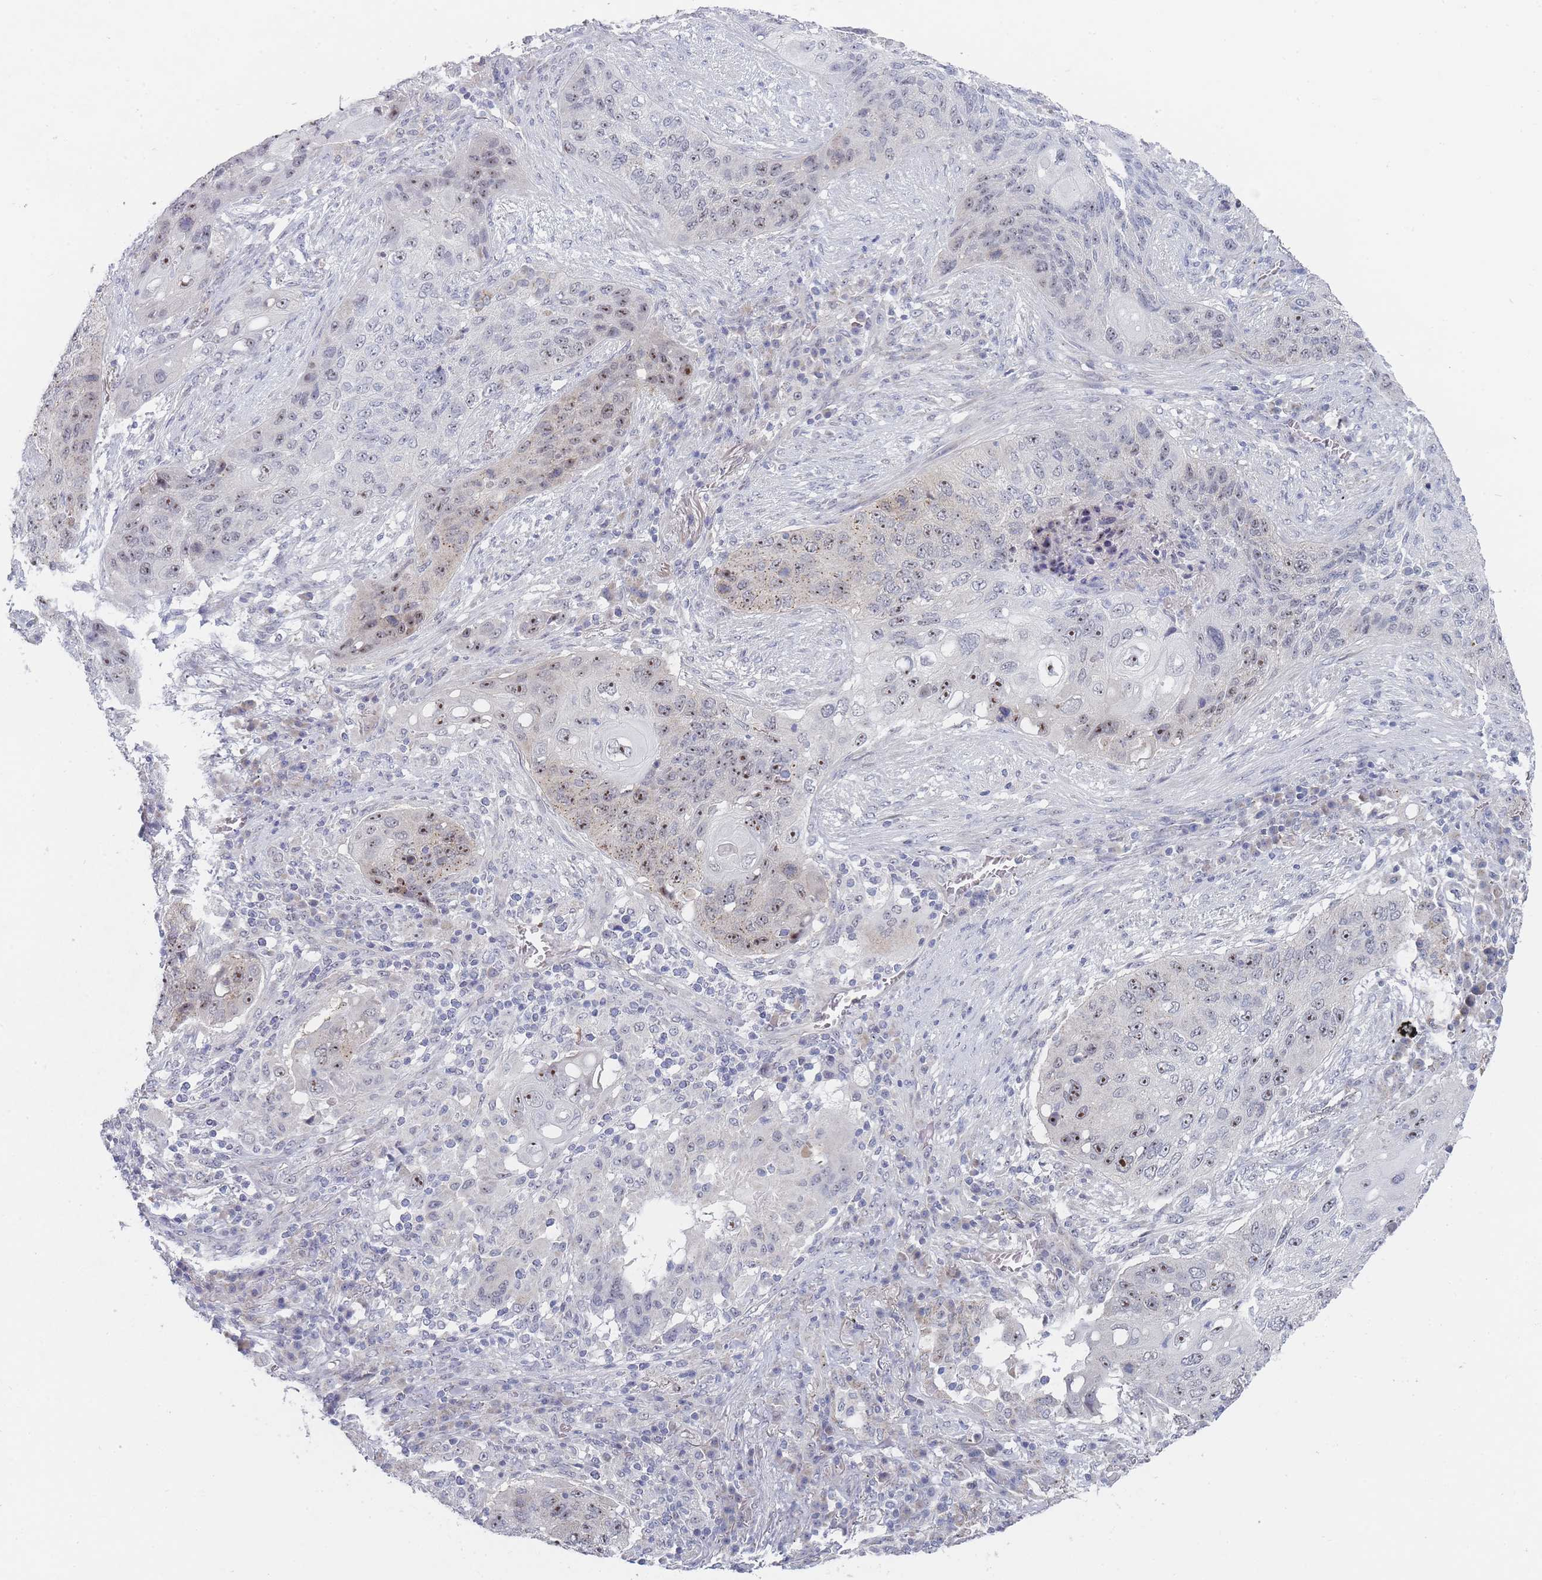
{"staining": {"intensity": "moderate", "quantity": "25%-75%", "location": "nuclear"}, "tissue": "lung cancer", "cell_type": "Tumor cells", "image_type": "cancer", "snomed": [{"axis": "morphology", "description": "Squamous cell carcinoma, NOS"}, {"axis": "topography", "description": "Lung"}], "caption": "There is medium levels of moderate nuclear staining in tumor cells of squamous cell carcinoma (lung), as demonstrated by immunohistochemical staining (brown color).", "gene": "RNF8", "patient": {"sex": "female", "age": 63}}